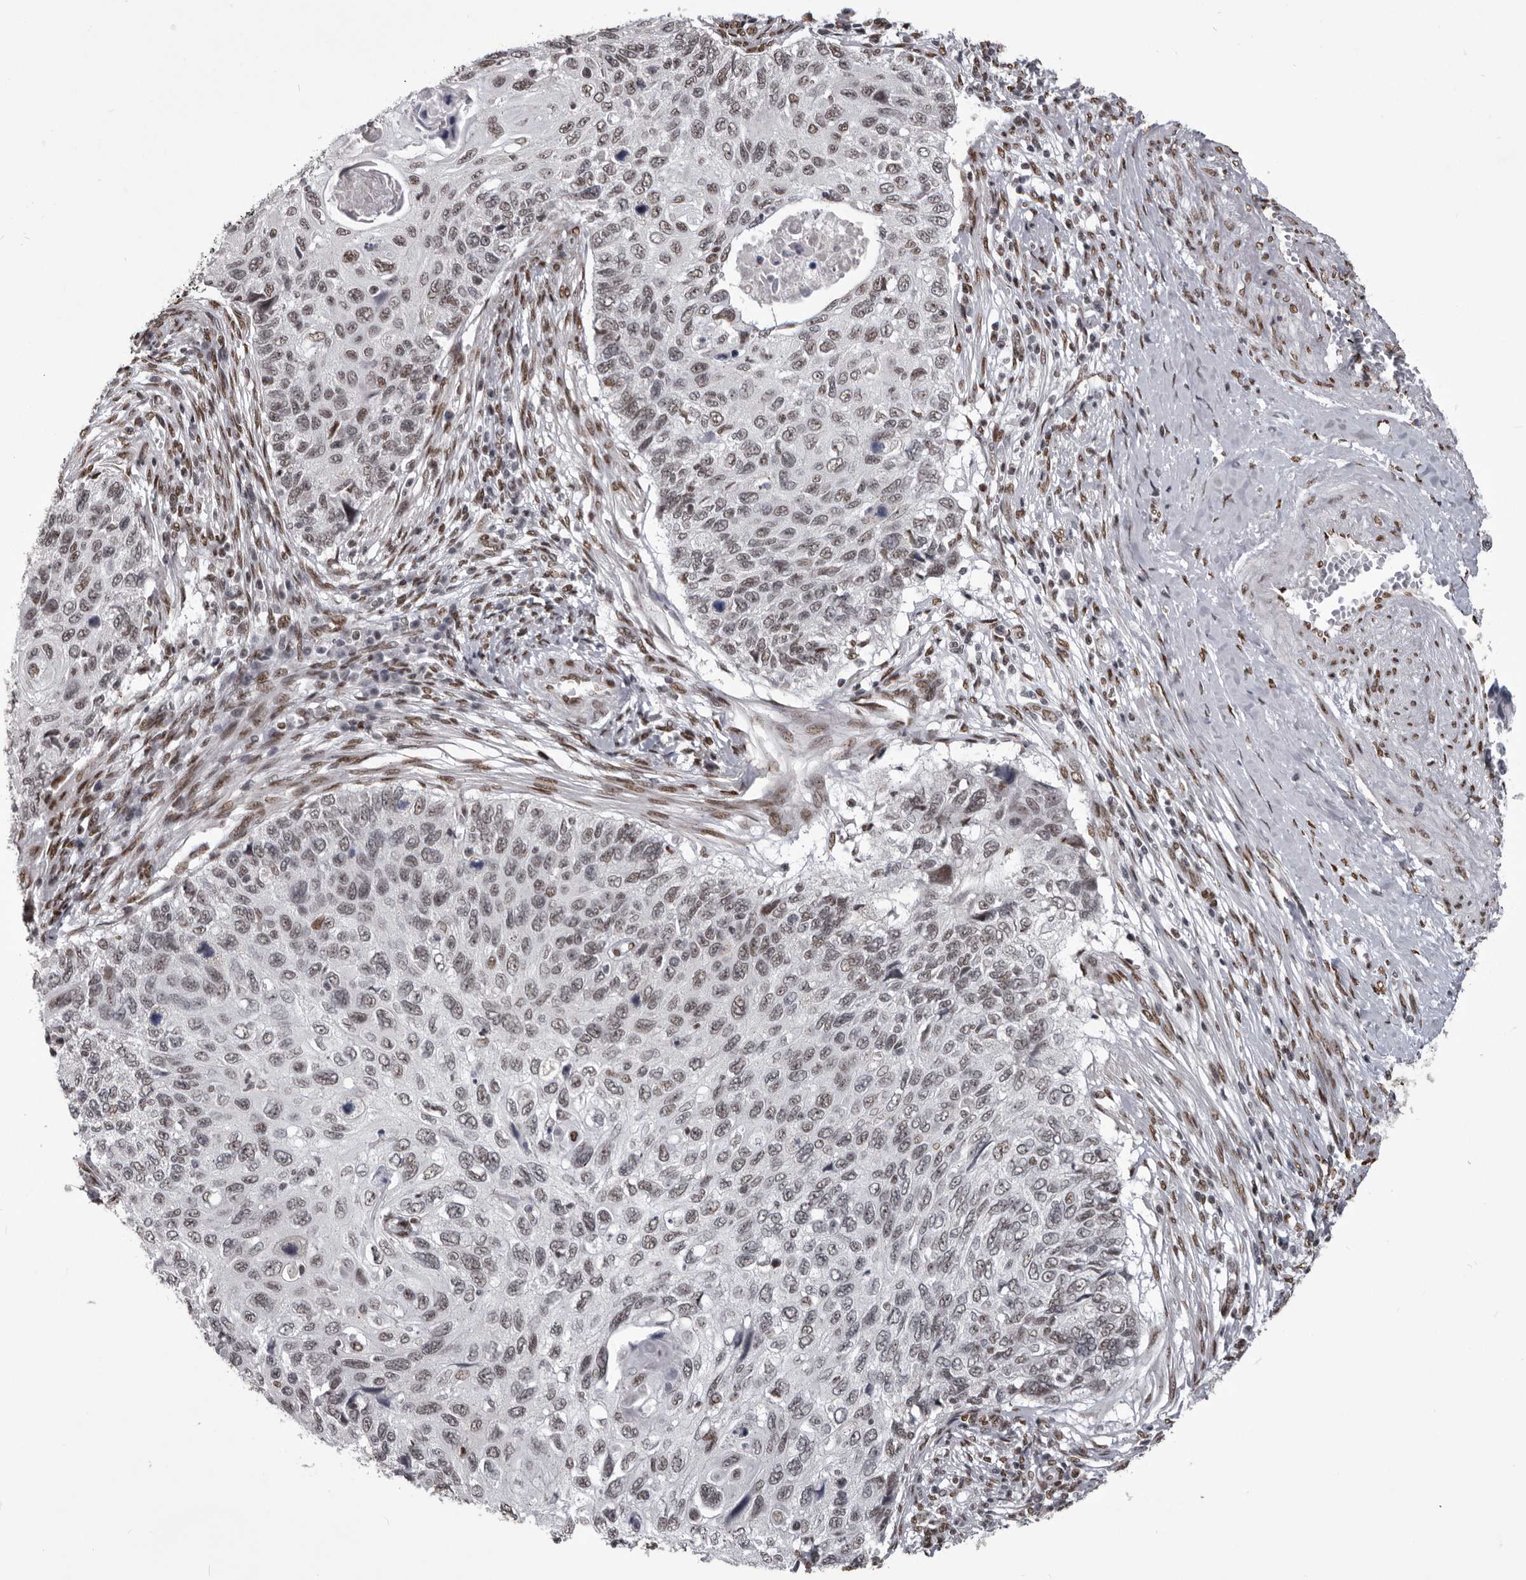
{"staining": {"intensity": "weak", "quantity": ">75%", "location": "nuclear"}, "tissue": "cervical cancer", "cell_type": "Tumor cells", "image_type": "cancer", "snomed": [{"axis": "morphology", "description": "Squamous cell carcinoma, NOS"}, {"axis": "topography", "description": "Cervix"}], "caption": "Cervical cancer (squamous cell carcinoma) stained for a protein reveals weak nuclear positivity in tumor cells.", "gene": "NUMA1", "patient": {"sex": "female", "age": 70}}